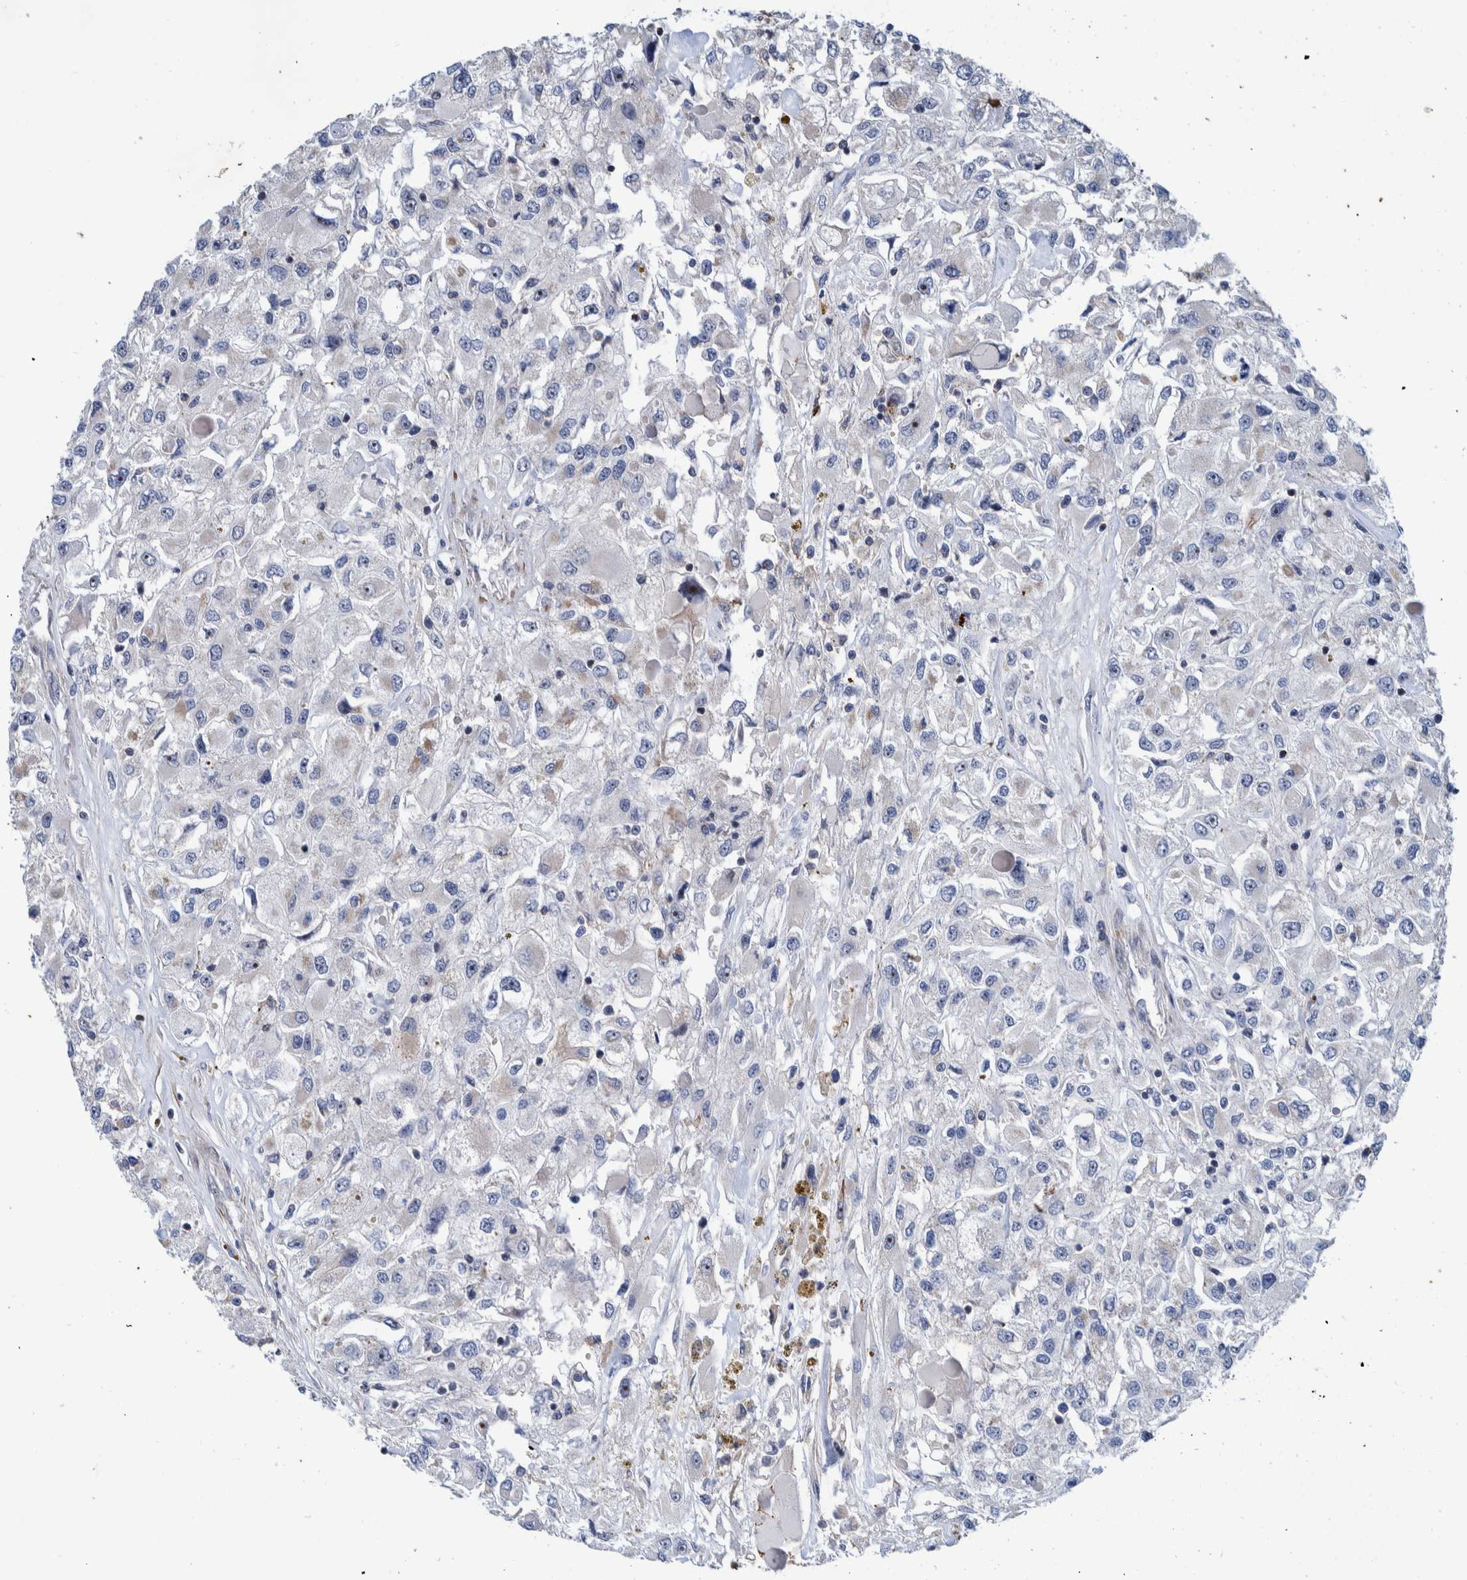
{"staining": {"intensity": "negative", "quantity": "none", "location": "none"}, "tissue": "renal cancer", "cell_type": "Tumor cells", "image_type": "cancer", "snomed": [{"axis": "morphology", "description": "Adenocarcinoma, NOS"}, {"axis": "topography", "description": "Kidney"}], "caption": "DAB (3,3'-diaminobenzidine) immunohistochemical staining of human renal cancer (adenocarcinoma) displays no significant staining in tumor cells.", "gene": "MKS1", "patient": {"sex": "female", "age": 52}}